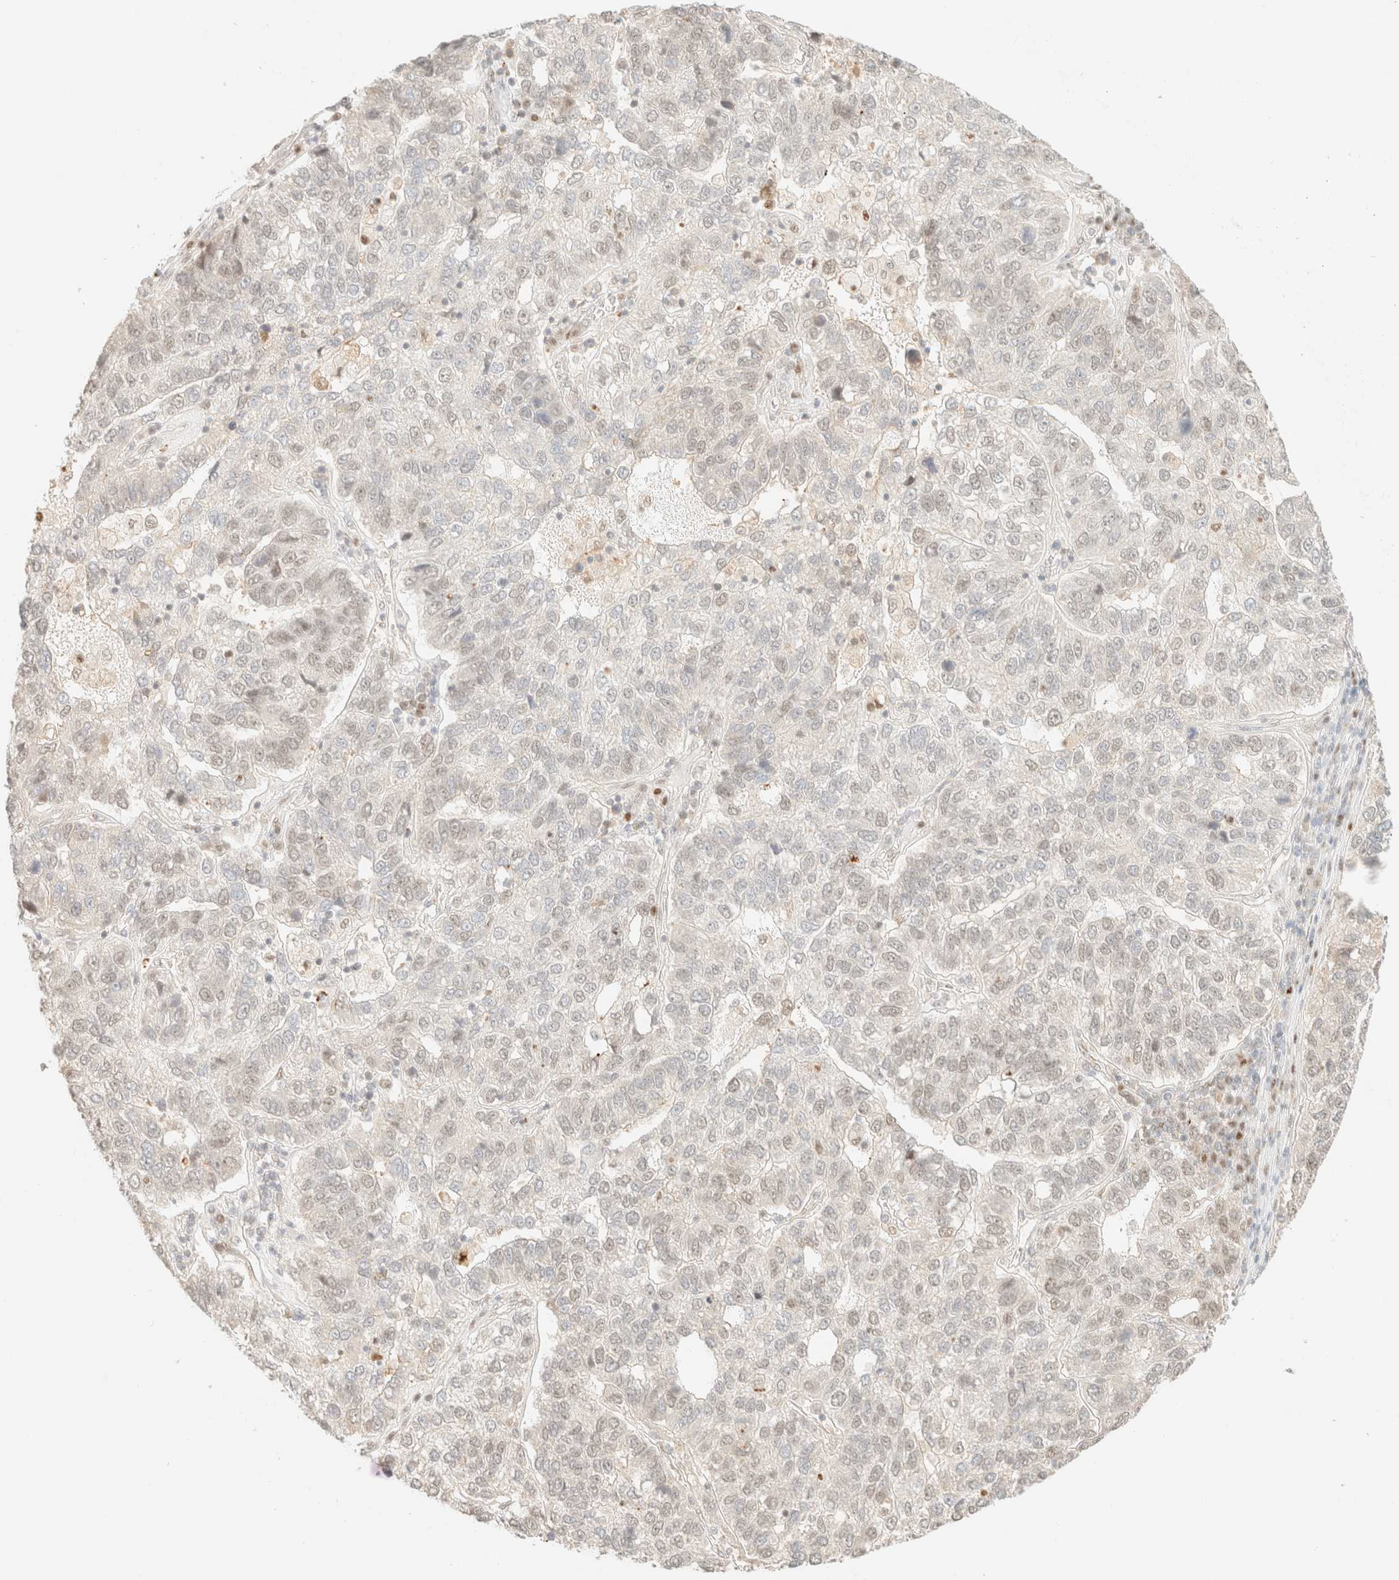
{"staining": {"intensity": "negative", "quantity": "none", "location": "none"}, "tissue": "pancreatic cancer", "cell_type": "Tumor cells", "image_type": "cancer", "snomed": [{"axis": "morphology", "description": "Adenocarcinoma, NOS"}, {"axis": "topography", "description": "Pancreas"}], "caption": "DAB (3,3'-diaminobenzidine) immunohistochemical staining of pancreatic adenocarcinoma reveals no significant expression in tumor cells.", "gene": "TSR1", "patient": {"sex": "female", "age": 61}}